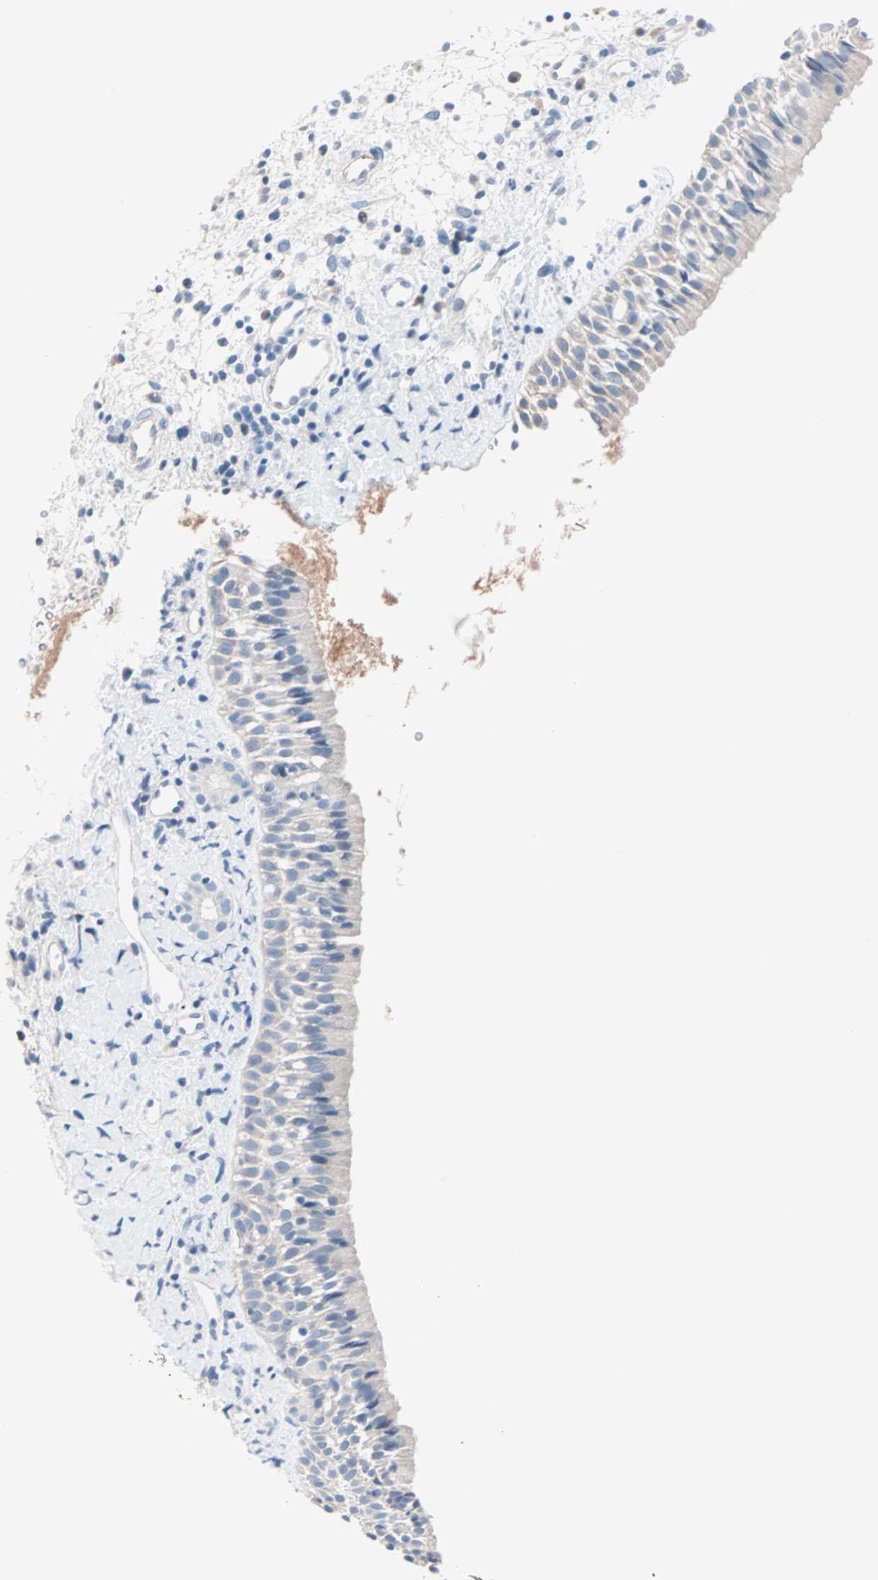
{"staining": {"intensity": "negative", "quantity": "none", "location": "none"}, "tissue": "nasopharynx", "cell_type": "Respiratory epithelial cells", "image_type": "normal", "snomed": [{"axis": "morphology", "description": "Normal tissue, NOS"}, {"axis": "topography", "description": "Nasopharynx"}], "caption": "Immunohistochemical staining of benign human nasopharynx displays no significant expression in respiratory epithelial cells.", "gene": "NEFH", "patient": {"sex": "male", "age": 22}}